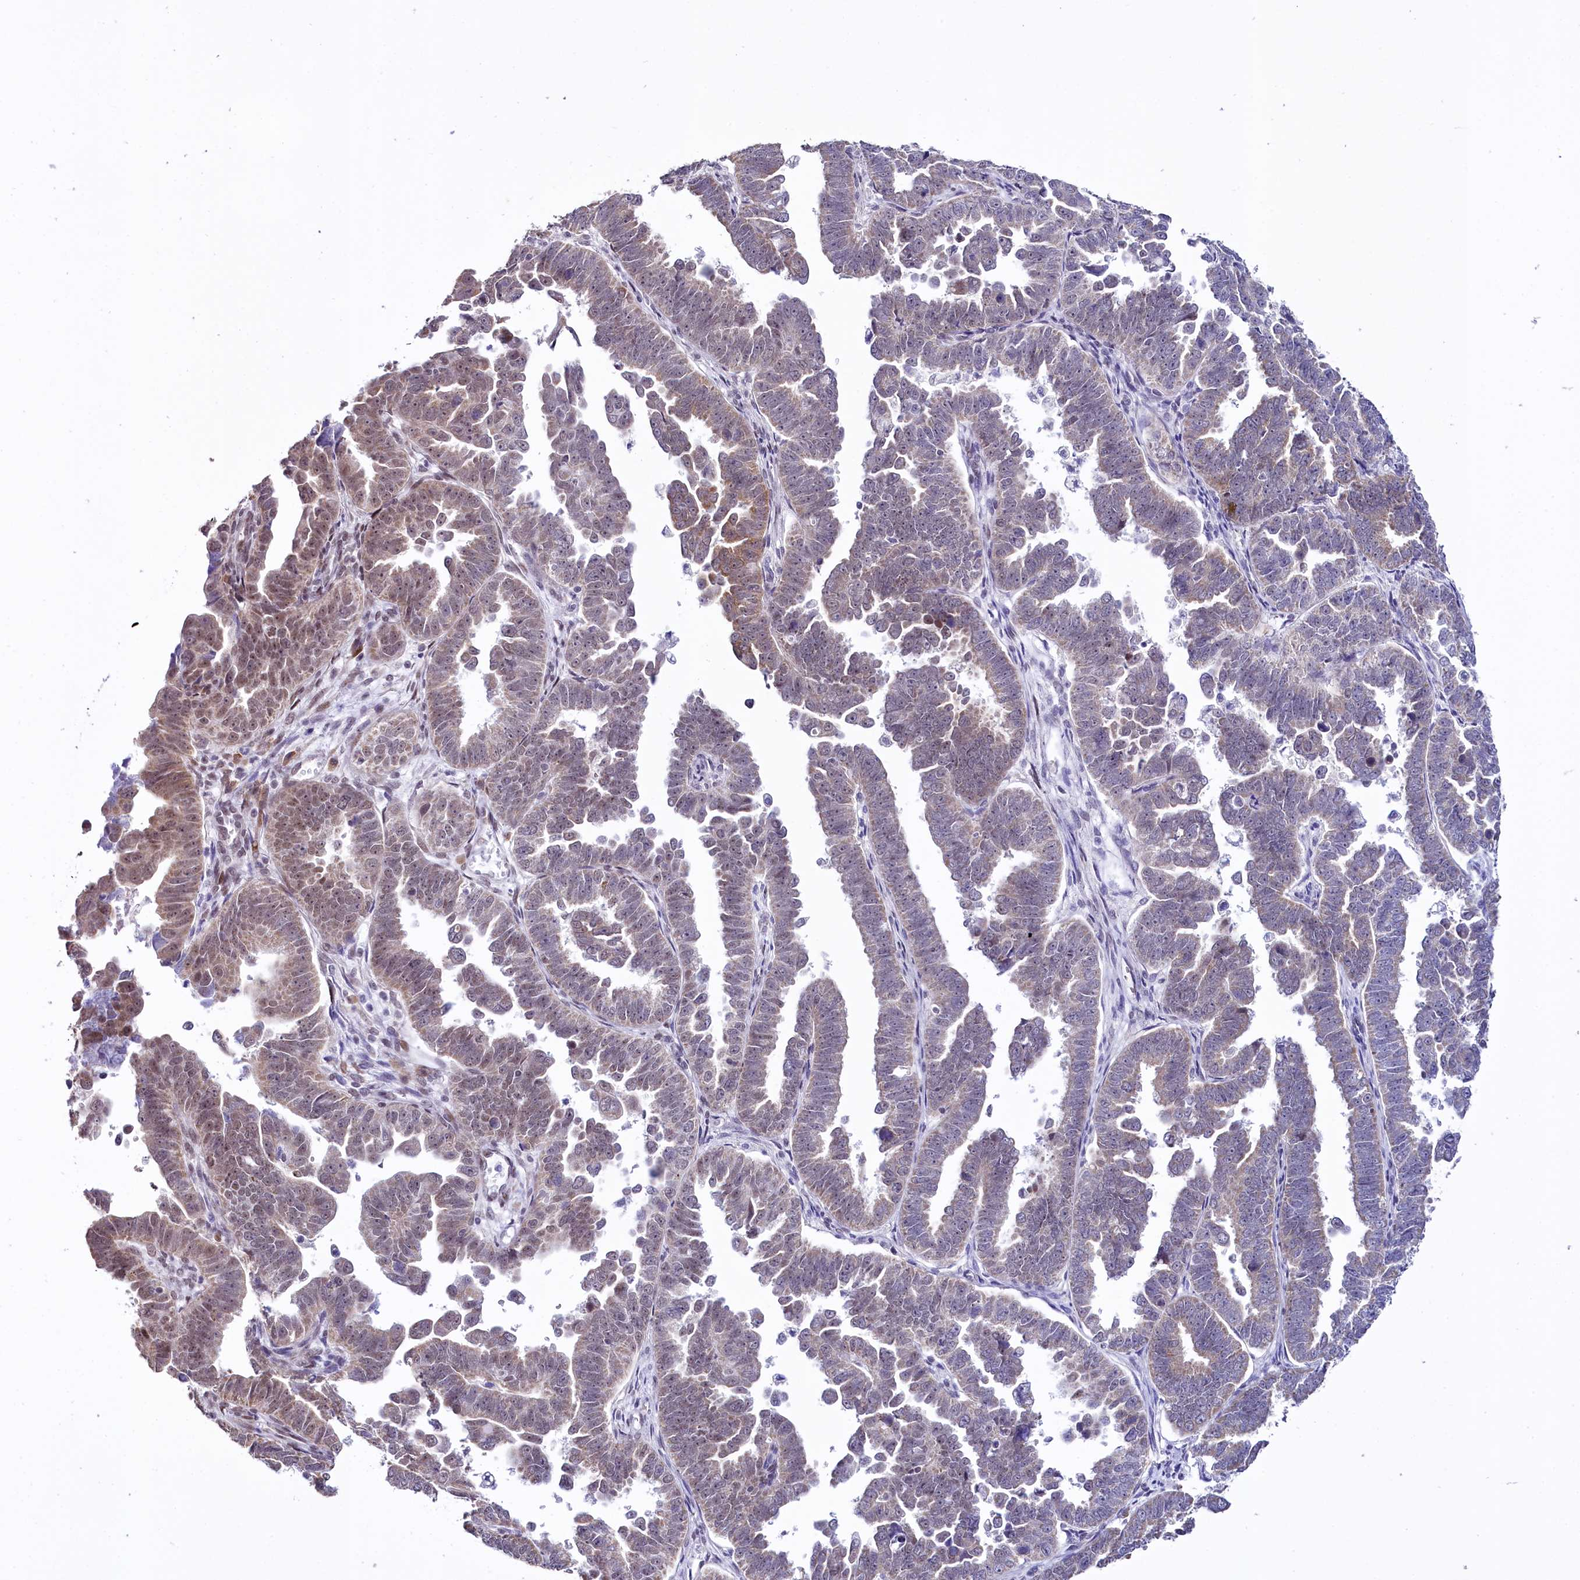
{"staining": {"intensity": "weak", "quantity": "25%-75%", "location": "cytoplasmic/membranous,nuclear"}, "tissue": "endometrial cancer", "cell_type": "Tumor cells", "image_type": "cancer", "snomed": [{"axis": "morphology", "description": "Adenocarcinoma, NOS"}, {"axis": "topography", "description": "Endometrium"}], "caption": "Weak cytoplasmic/membranous and nuclear protein expression is identified in about 25%-75% of tumor cells in endometrial cancer (adenocarcinoma).", "gene": "SPATS2", "patient": {"sex": "female", "age": 75}}